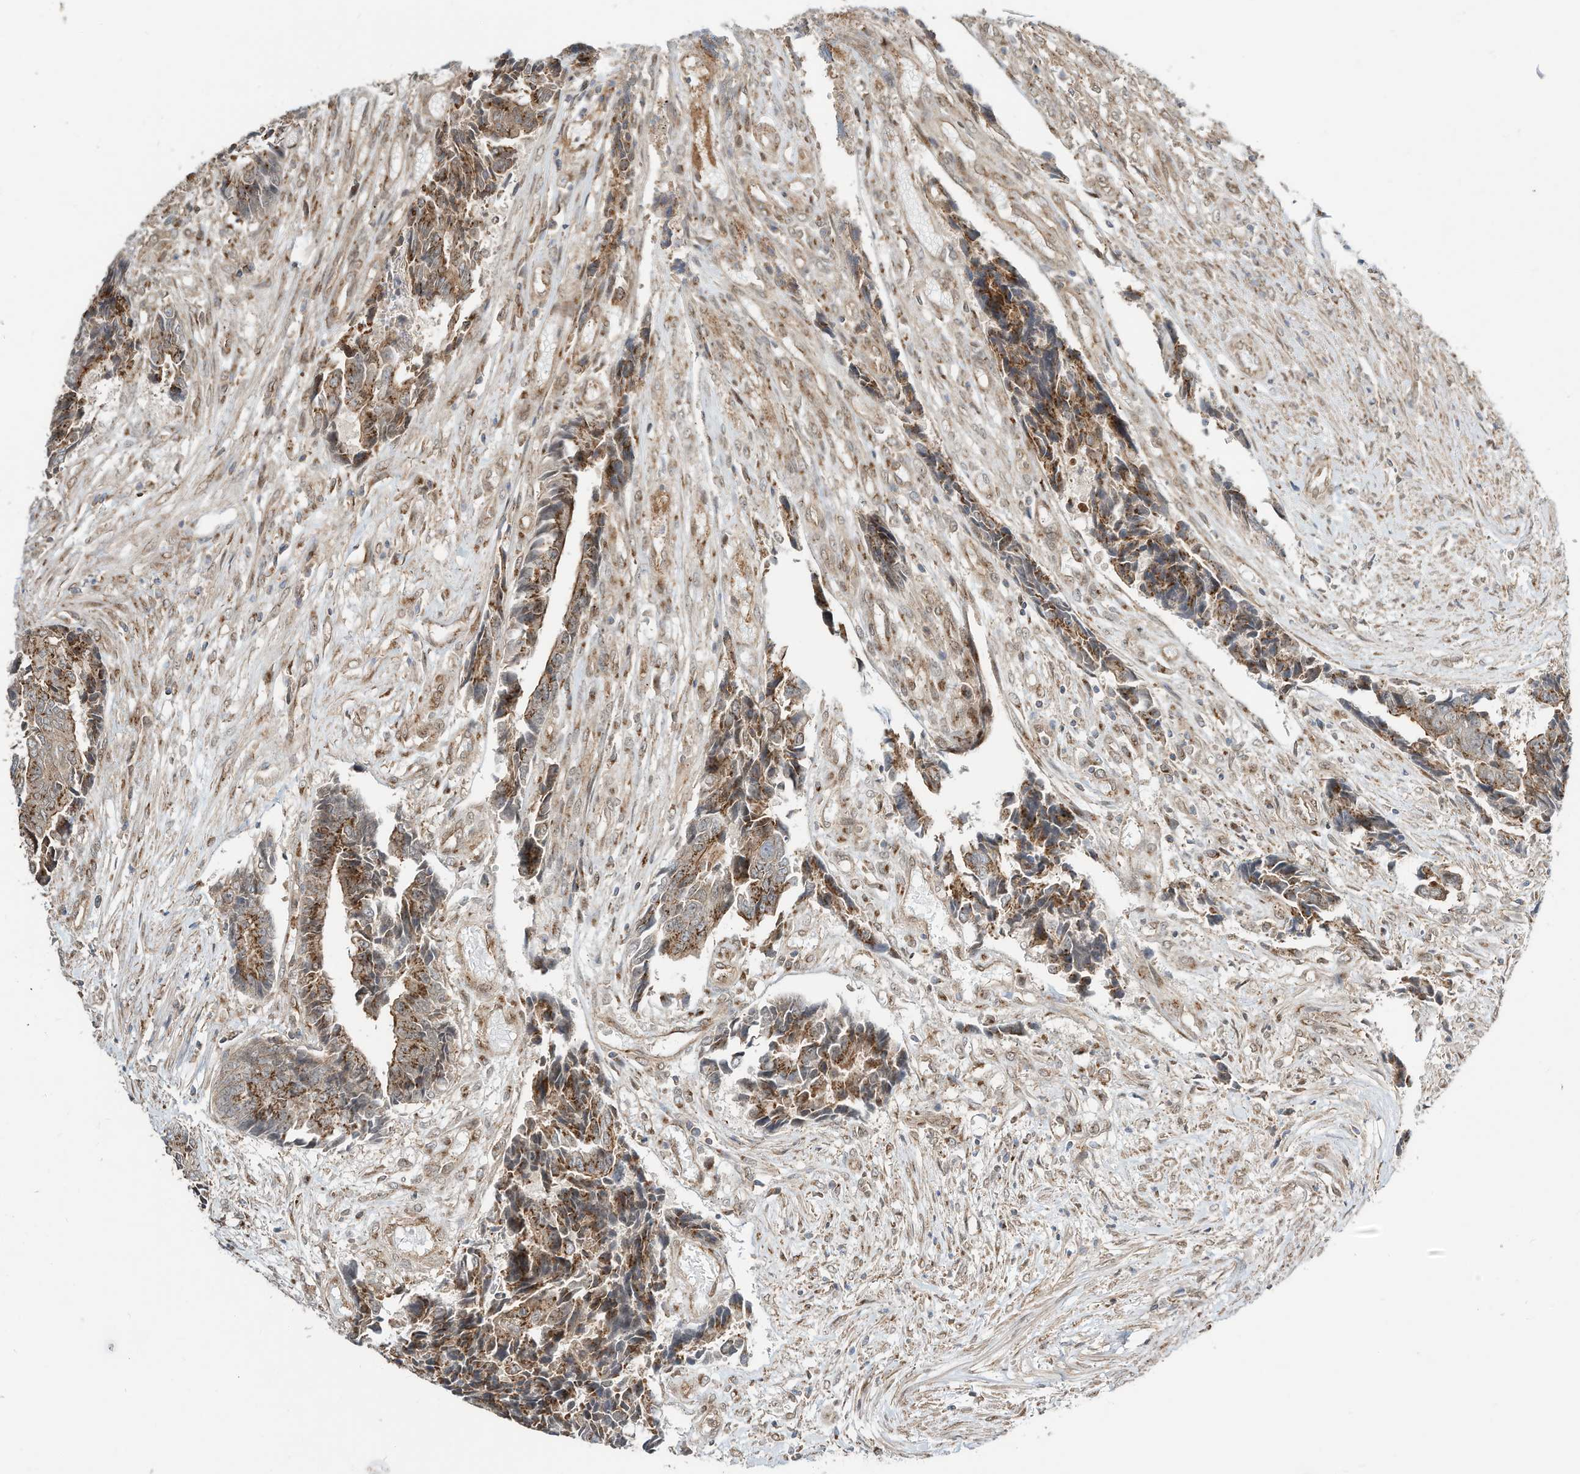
{"staining": {"intensity": "moderate", "quantity": ">75%", "location": "cytoplasmic/membranous"}, "tissue": "colorectal cancer", "cell_type": "Tumor cells", "image_type": "cancer", "snomed": [{"axis": "morphology", "description": "Adenocarcinoma, NOS"}, {"axis": "topography", "description": "Rectum"}], "caption": "DAB immunohistochemical staining of human adenocarcinoma (colorectal) shows moderate cytoplasmic/membranous protein expression in about >75% of tumor cells. (DAB (3,3'-diaminobenzidine) = brown stain, brightfield microscopy at high magnification).", "gene": "CUX1", "patient": {"sex": "male", "age": 84}}